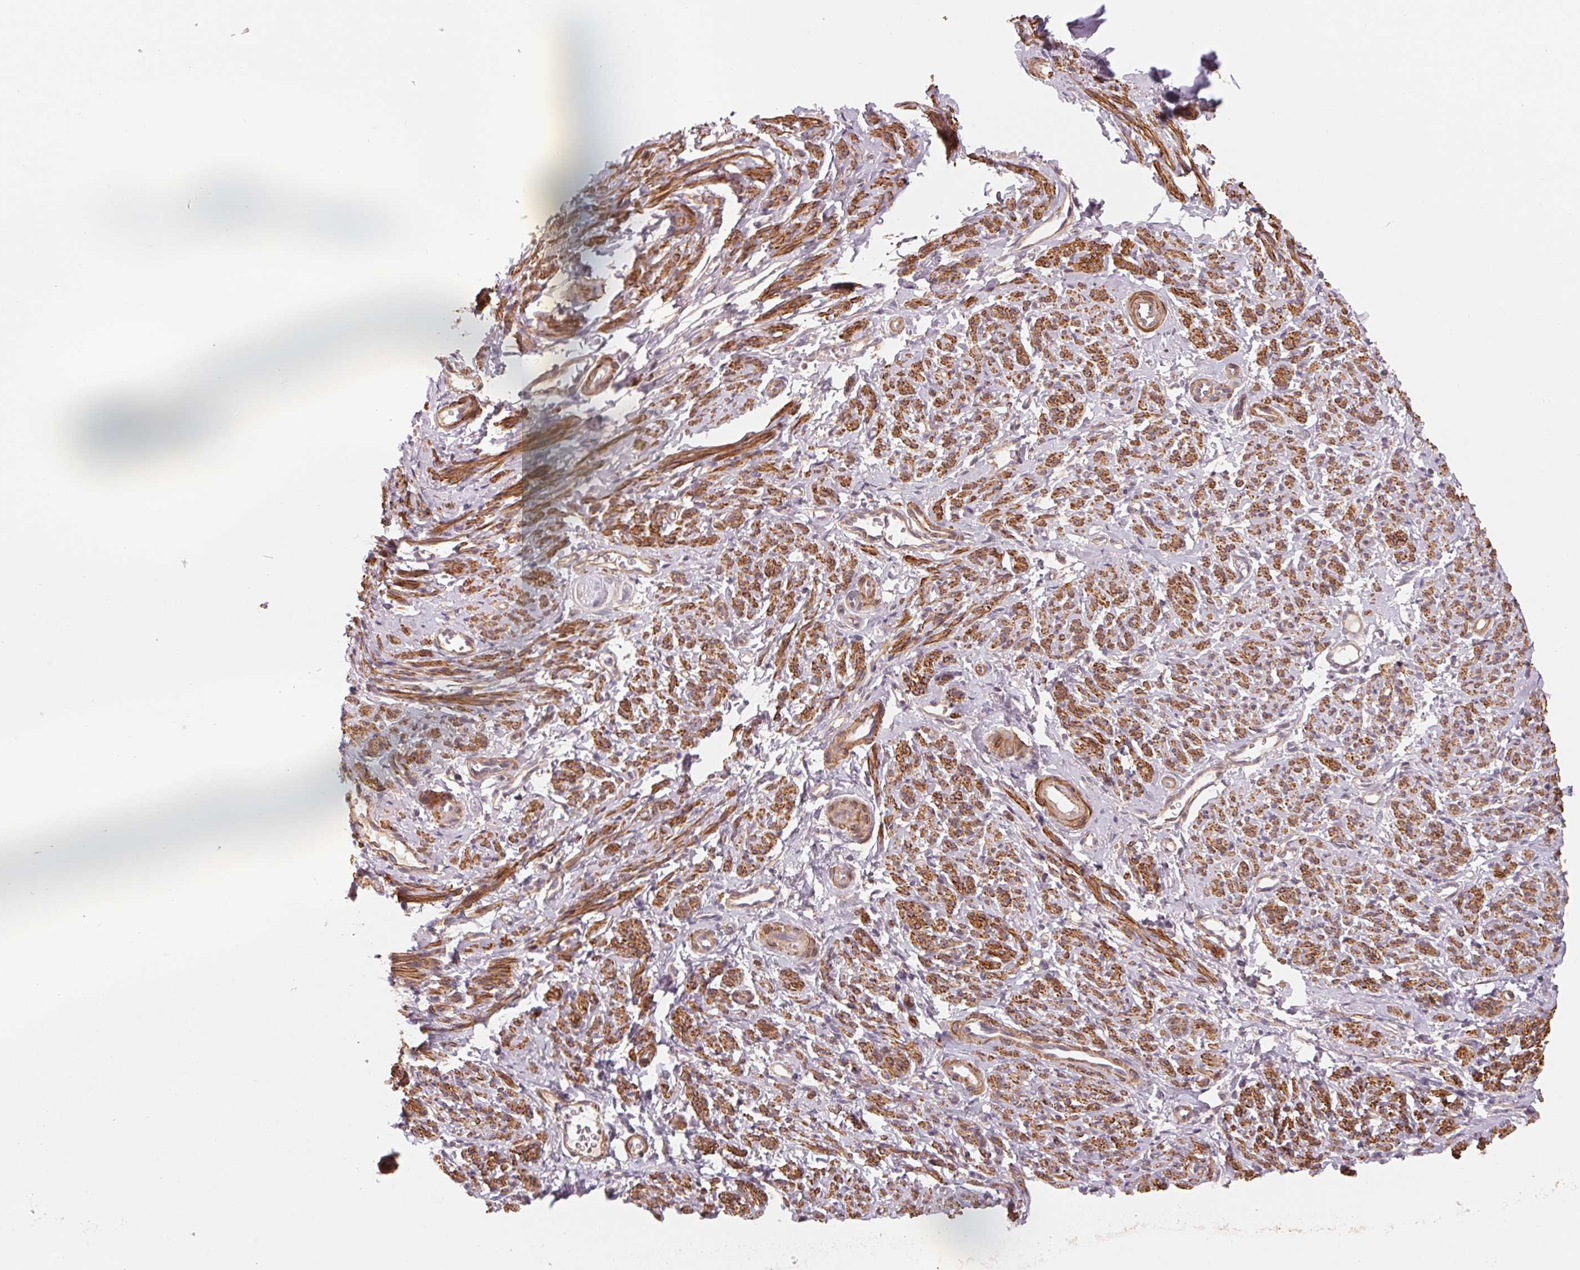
{"staining": {"intensity": "strong", "quantity": ">75%", "location": "cytoplasmic/membranous"}, "tissue": "smooth muscle", "cell_type": "Smooth muscle cells", "image_type": "normal", "snomed": [{"axis": "morphology", "description": "Normal tissue, NOS"}, {"axis": "topography", "description": "Smooth muscle"}], "caption": "High-magnification brightfield microscopy of benign smooth muscle stained with DAB (brown) and counterstained with hematoxylin (blue). smooth muscle cells exhibit strong cytoplasmic/membranous expression is seen in approximately>75% of cells. (IHC, brightfield microscopy, high magnification).", "gene": "CCDC112", "patient": {"sex": "female", "age": 65}}